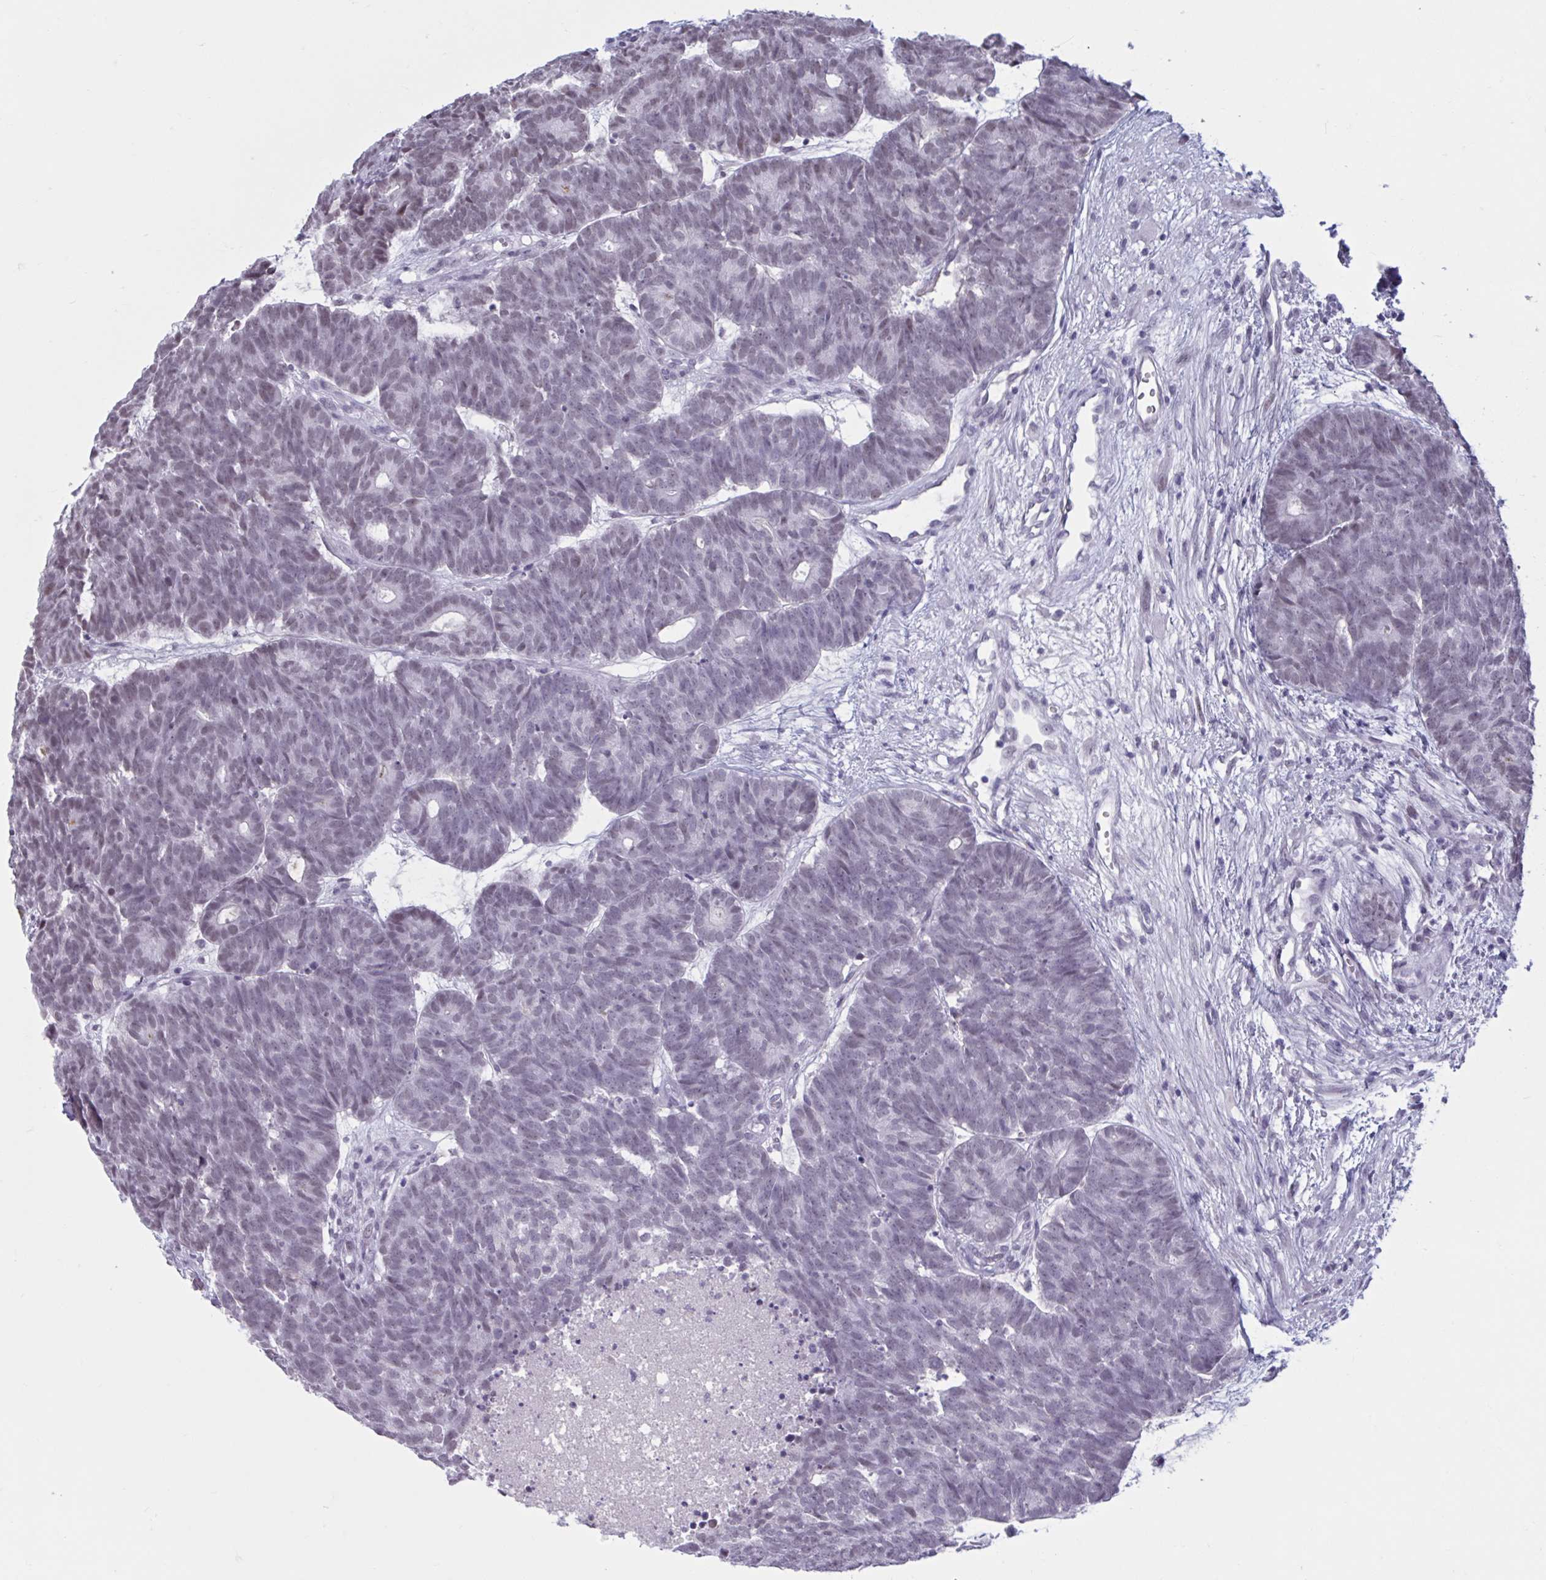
{"staining": {"intensity": "weak", "quantity": "<25%", "location": "nuclear"}, "tissue": "head and neck cancer", "cell_type": "Tumor cells", "image_type": "cancer", "snomed": [{"axis": "morphology", "description": "Adenocarcinoma, NOS"}, {"axis": "topography", "description": "Head-Neck"}], "caption": "The IHC micrograph has no significant expression in tumor cells of head and neck cancer (adenocarcinoma) tissue.", "gene": "MSMB", "patient": {"sex": "female", "age": 81}}